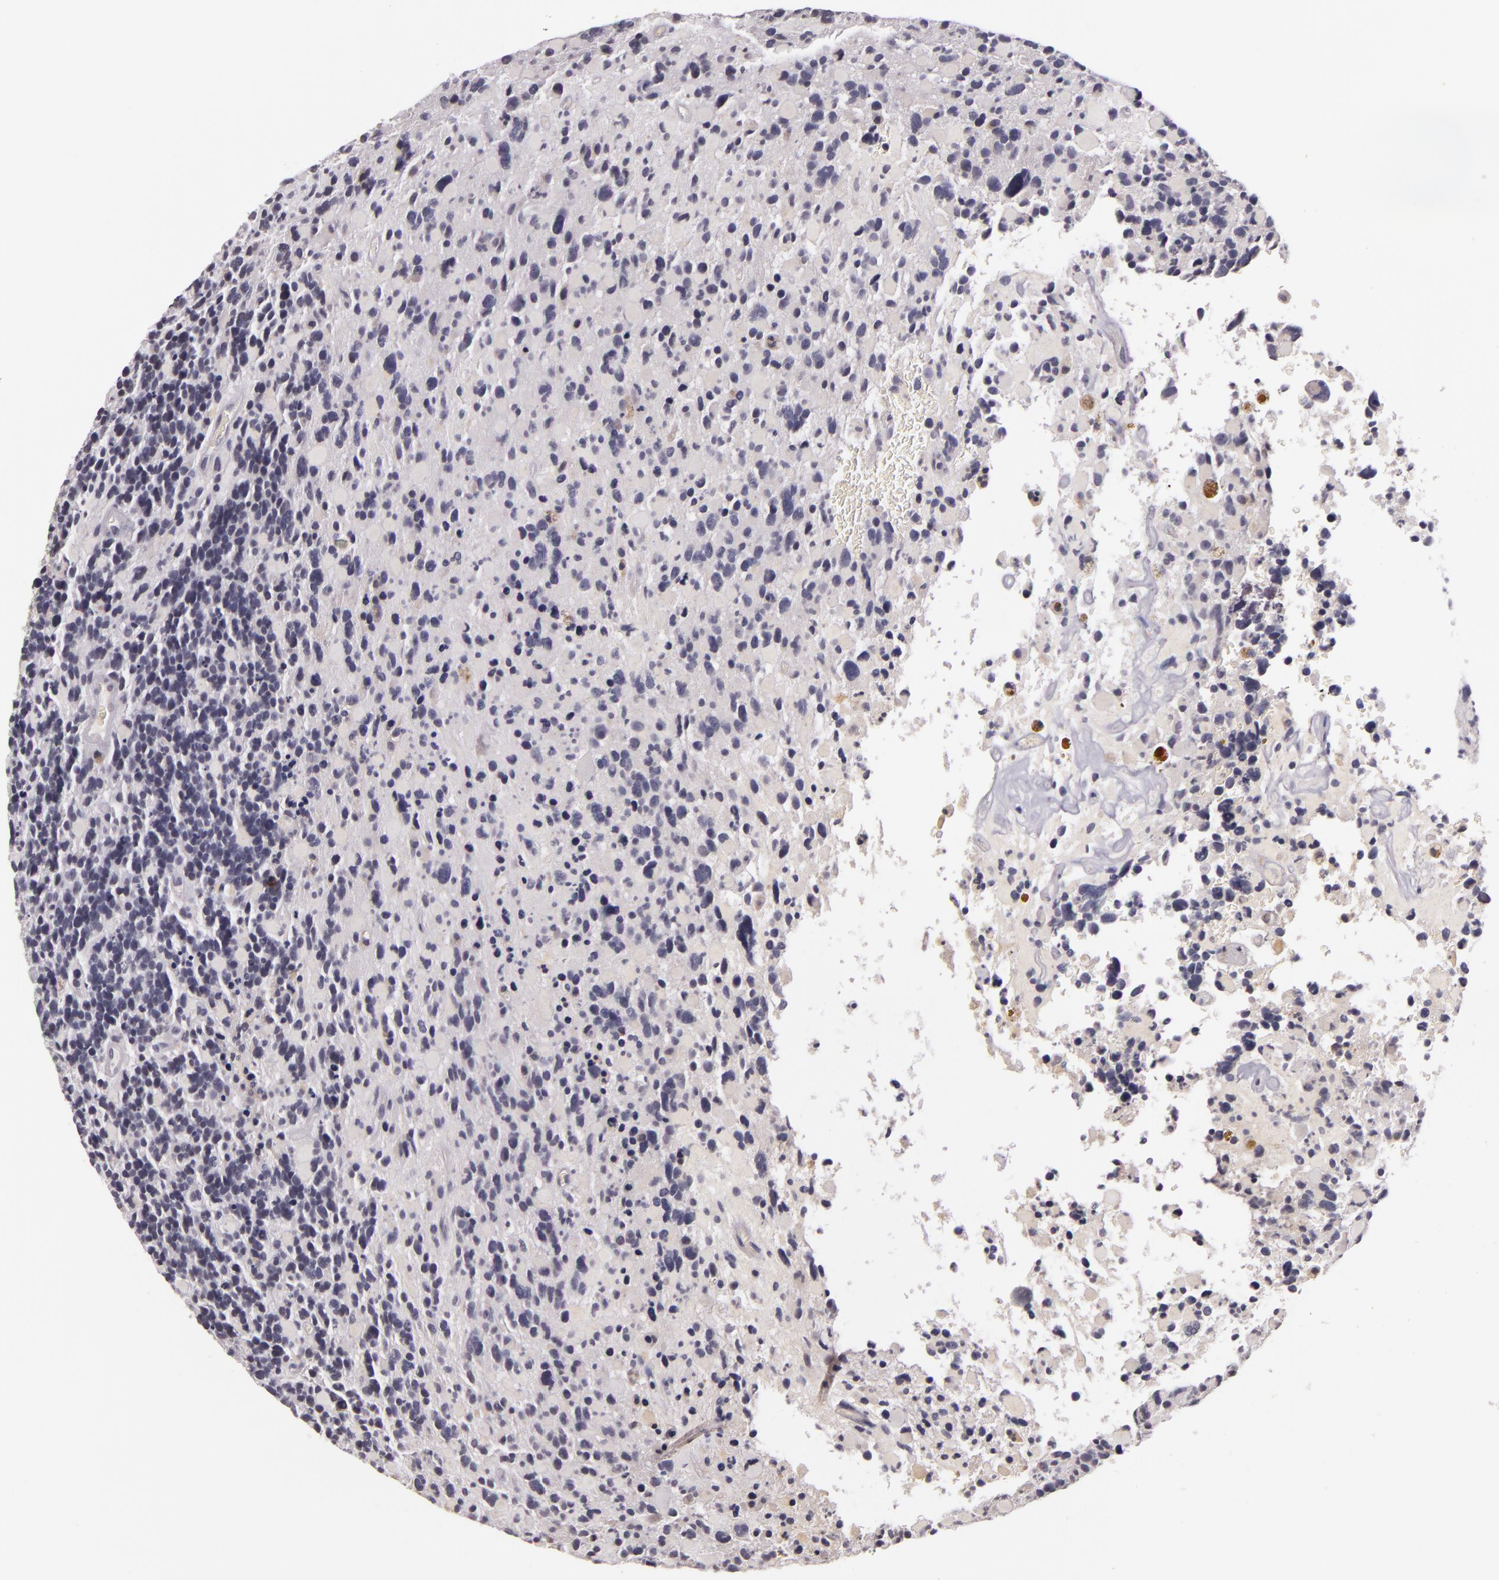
{"staining": {"intensity": "negative", "quantity": "none", "location": "none"}, "tissue": "glioma", "cell_type": "Tumor cells", "image_type": "cancer", "snomed": [{"axis": "morphology", "description": "Glioma, malignant, High grade"}, {"axis": "topography", "description": "Brain"}], "caption": "A micrograph of human malignant high-grade glioma is negative for staining in tumor cells.", "gene": "TFF1", "patient": {"sex": "female", "age": 37}}